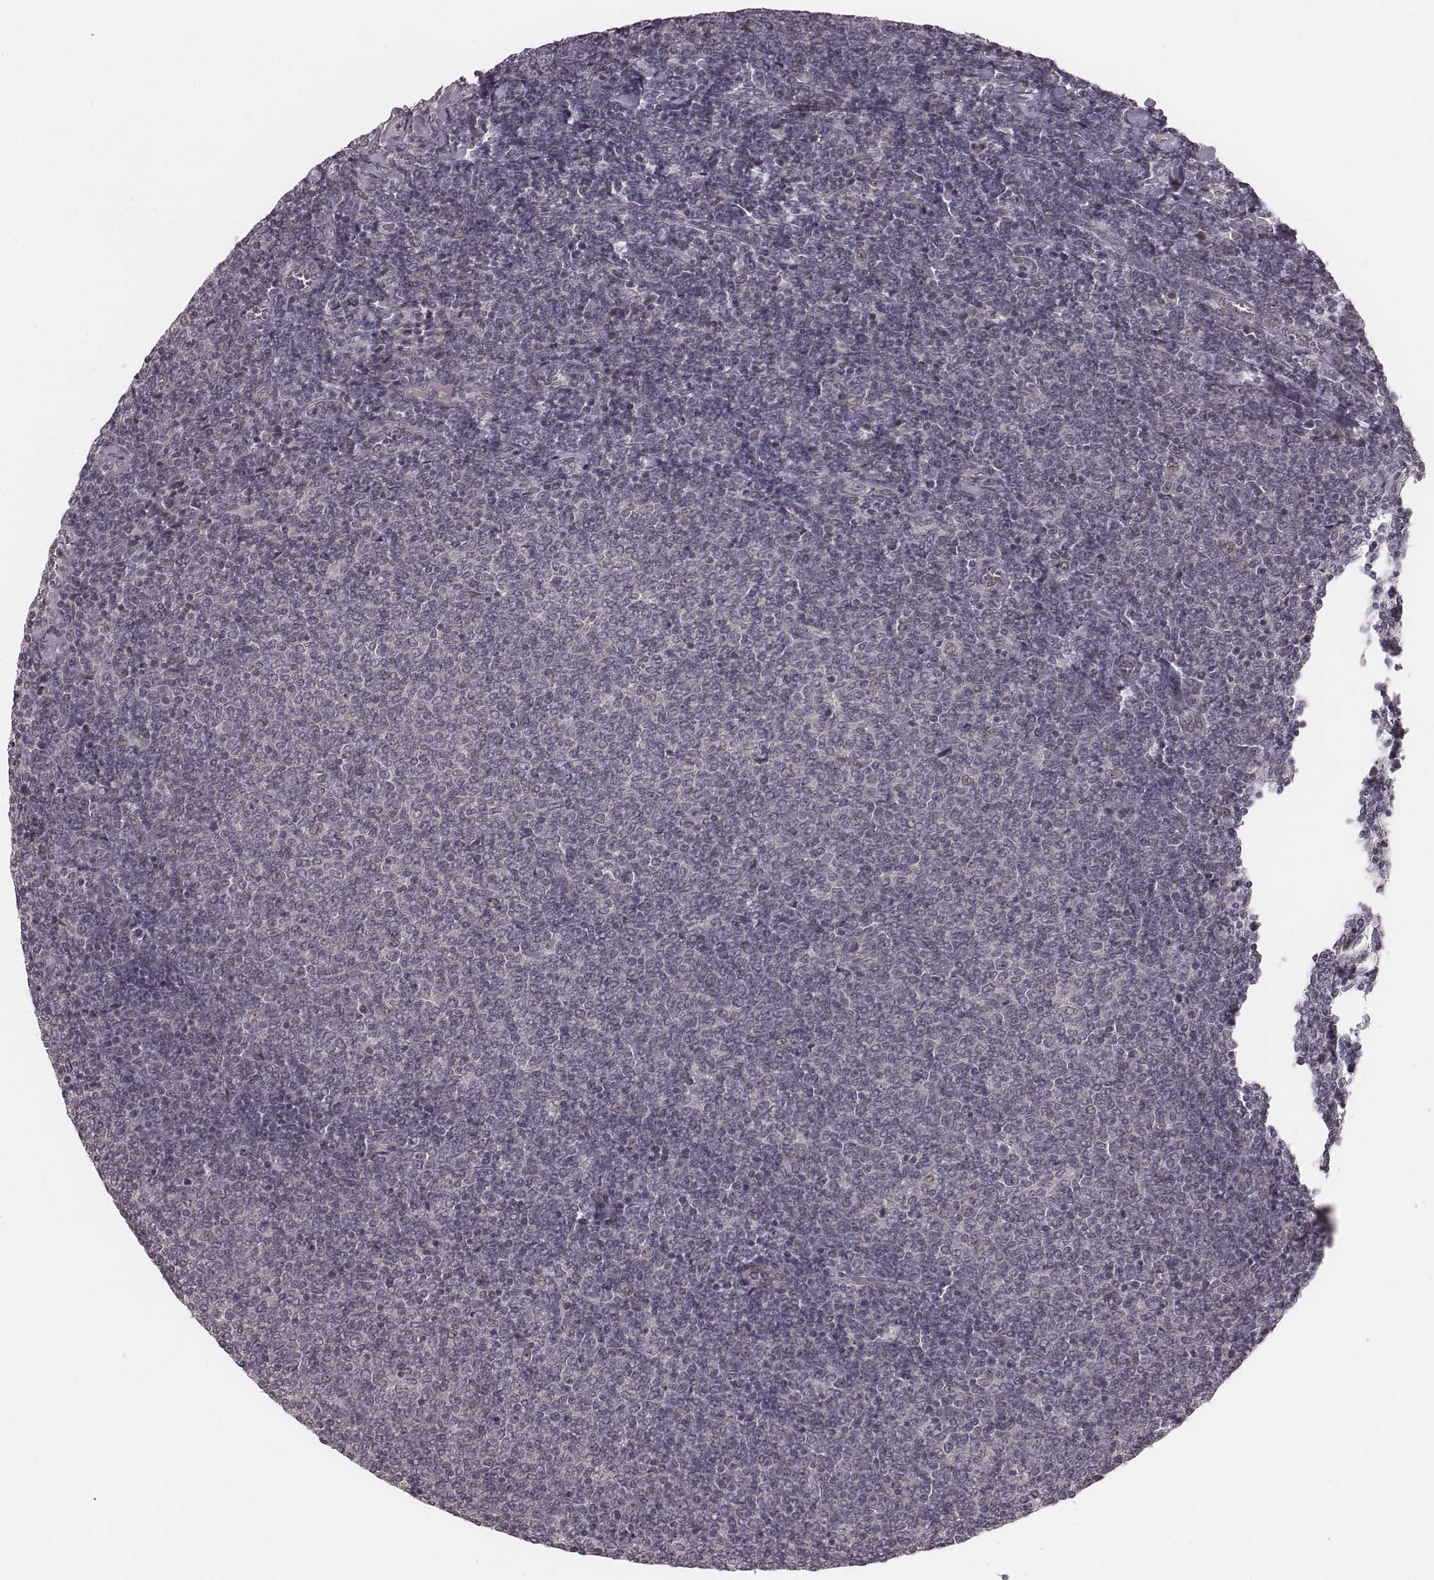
{"staining": {"intensity": "negative", "quantity": "none", "location": "none"}, "tissue": "lymphoma", "cell_type": "Tumor cells", "image_type": "cancer", "snomed": [{"axis": "morphology", "description": "Malignant lymphoma, non-Hodgkin's type, Low grade"}, {"axis": "topography", "description": "Lymph node"}], "caption": "Tumor cells are negative for brown protein staining in malignant lymphoma, non-Hodgkin's type (low-grade). (DAB (3,3'-diaminobenzidine) IHC visualized using brightfield microscopy, high magnification).", "gene": "IQCG", "patient": {"sex": "male", "age": 52}}